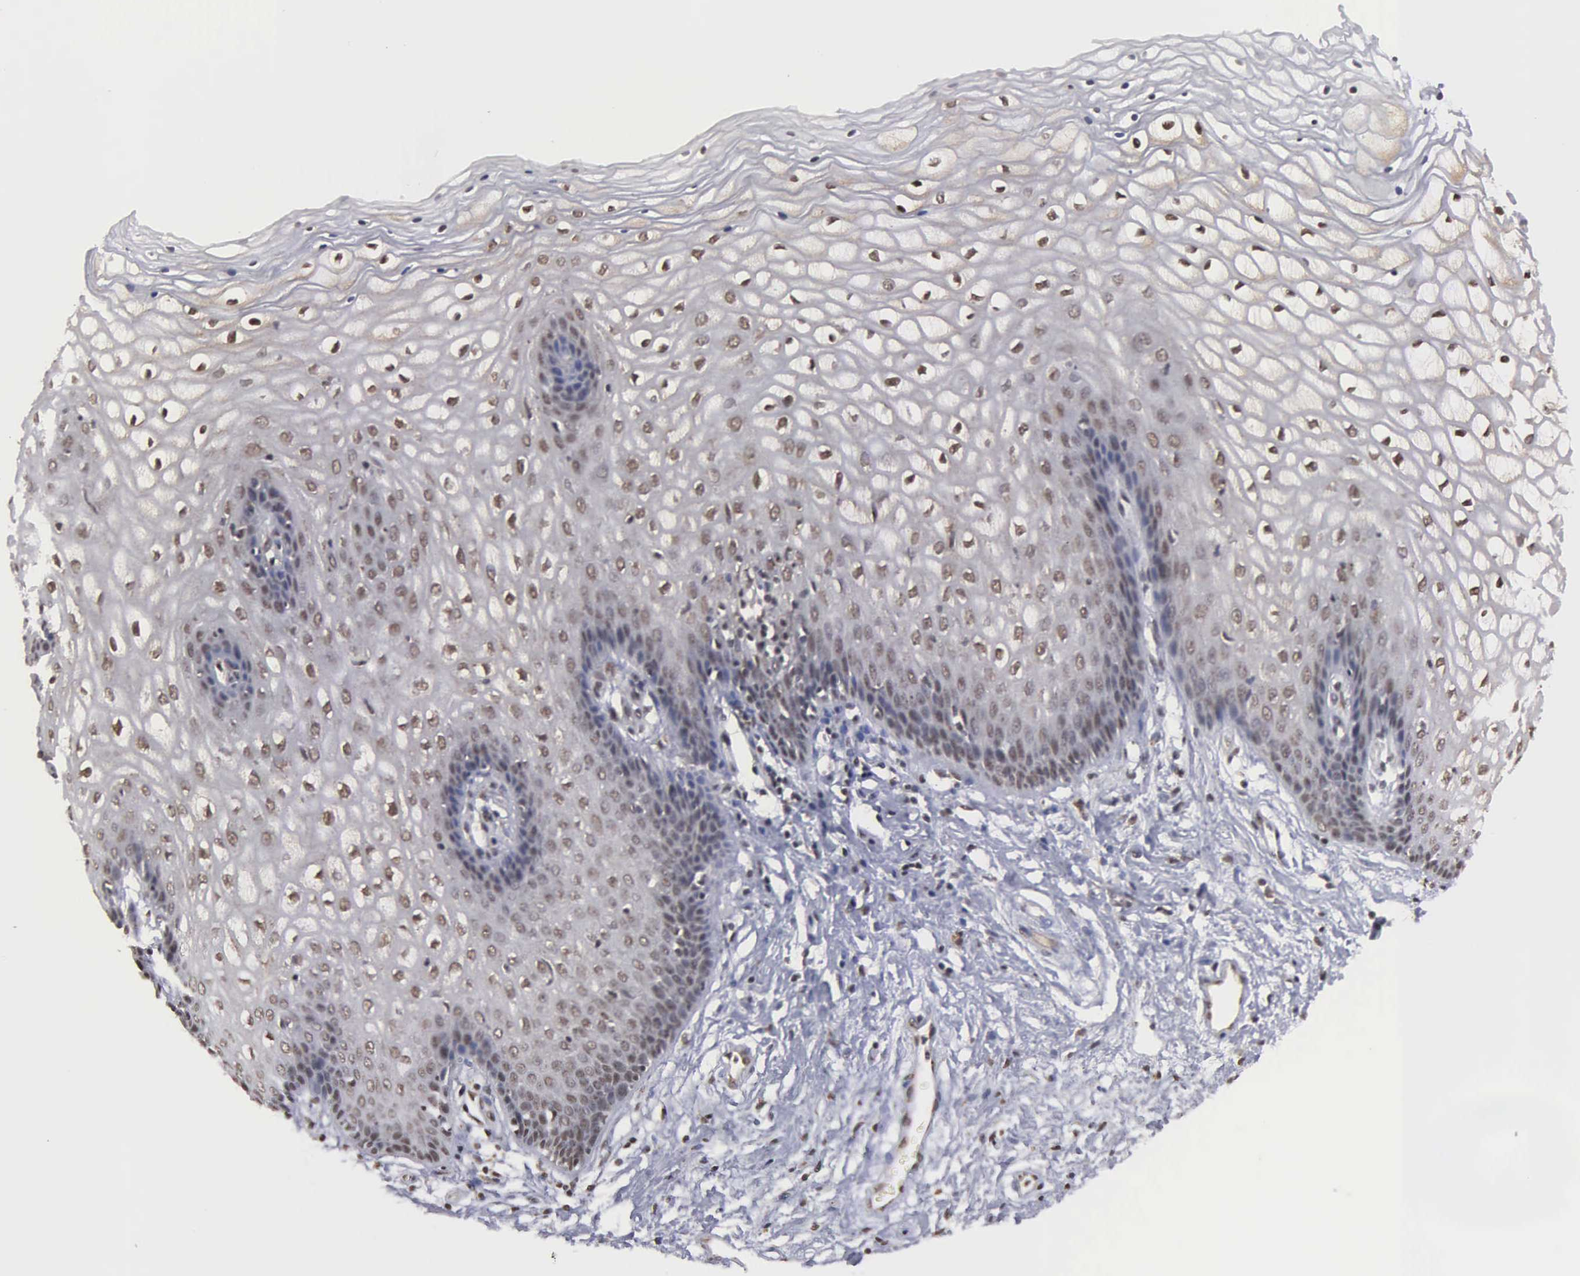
{"staining": {"intensity": "weak", "quantity": "25%-75%", "location": "nuclear"}, "tissue": "vagina", "cell_type": "Squamous epithelial cells", "image_type": "normal", "snomed": [{"axis": "morphology", "description": "Normal tissue, NOS"}, {"axis": "topography", "description": "Vagina"}], "caption": "Immunohistochemical staining of unremarkable vagina displays weak nuclear protein expression in about 25%-75% of squamous epithelial cells.", "gene": "GTF2A1", "patient": {"sex": "female", "age": 34}}